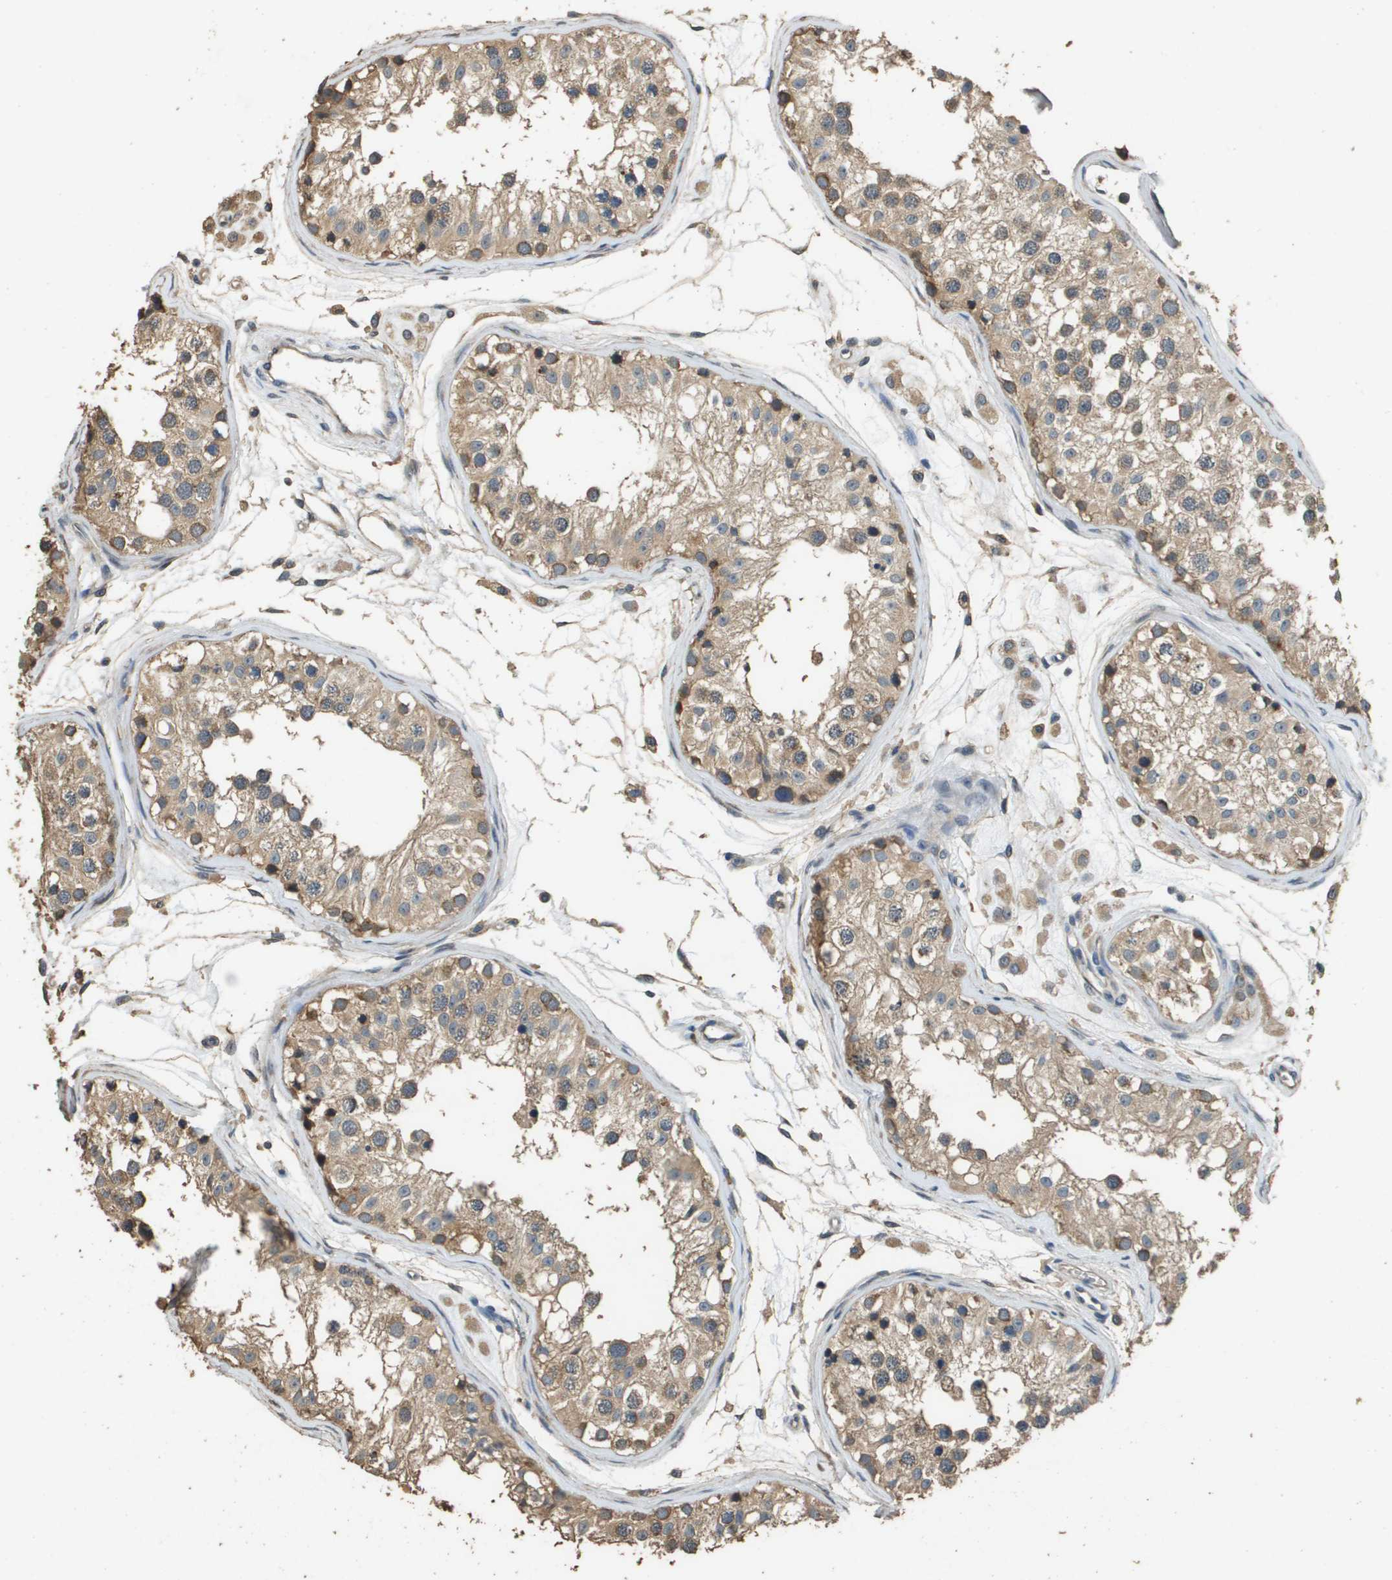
{"staining": {"intensity": "moderate", "quantity": ">75%", "location": "cytoplasmic/membranous"}, "tissue": "testis", "cell_type": "Cells in seminiferous ducts", "image_type": "normal", "snomed": [{"axis": "morphology", "description": "Normal tissue, NOS"}, {"axis": "morphology", "description": "Adenocarcinoma, metastatic, NOS"}, {"axis": "topography", "description": "Testis"}], "caption": "Immunohistochemical staining of normal testis exhibits >75% levels of moderate cytoplasmic/membranous protein staining in approximately >75% of cells in seminiferous ducts.", "gene": "RAB6B", "patient": {"sex": "male", "age": 26}}